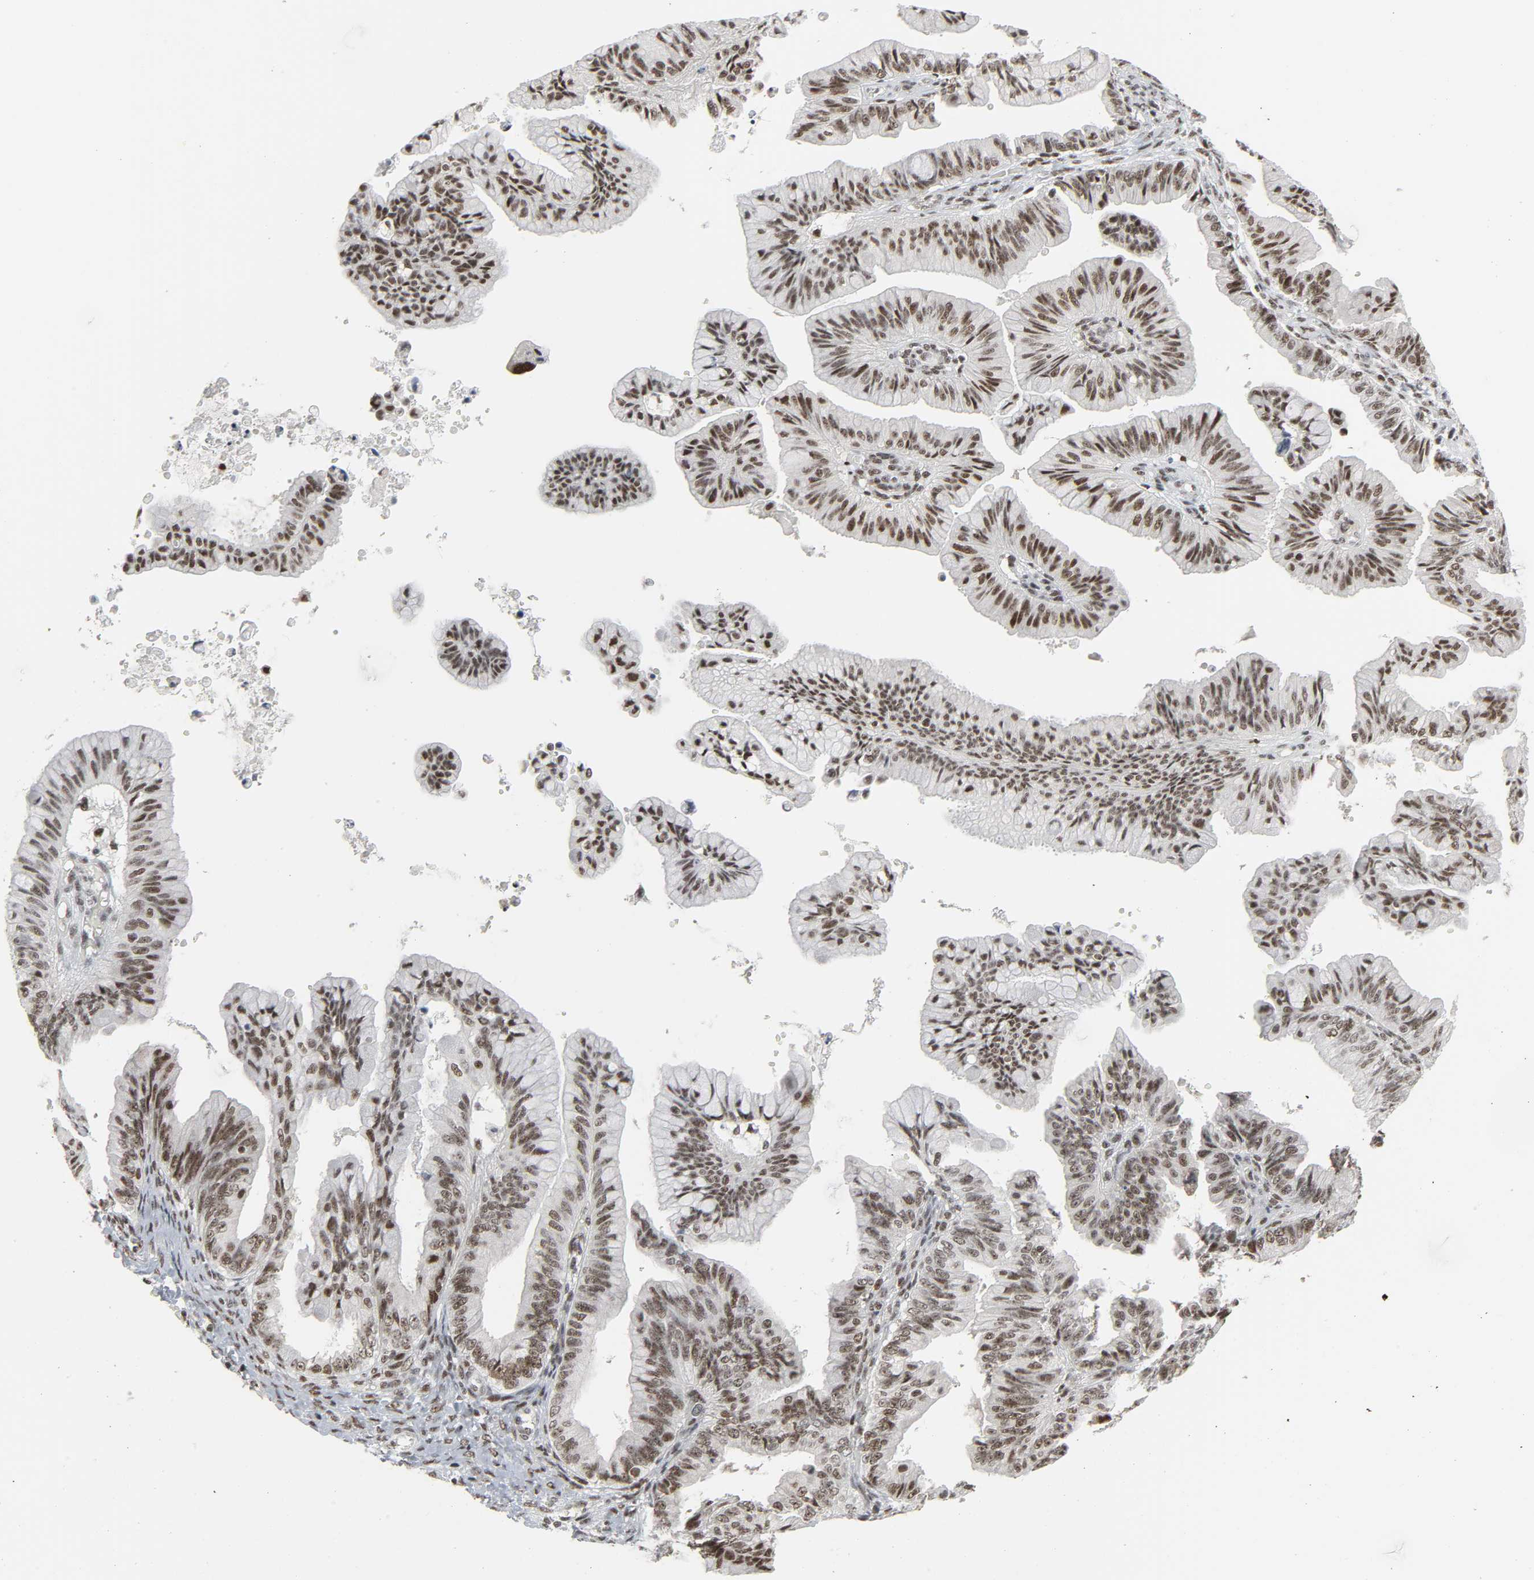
{"staining": {"intensity": "strong", "quantity": ">75%", "location": "nuclear"}, "tissue": "ovarian cancer", "cell_type": "Tumor cells", "image_type": "cancer", "snomed": [{"axis": "morphology", "description": "Cystadenocarcinoma, mucinous, NOS"}, {"axis": "topography", "description": "Ovary"}], "caption": "Immunohistochemistry (IHC) photomicrograph of neoplastic tissue: ovarian mucinous cystadenocarcinoma stained using immunohistochemistry (IHC) exhibits high levels of strong protein expression localized specifically in the nuclear of tumor cells, appearing as a nuclear brown color.", "gene": "CDK7", "patient": {"sex": "female", "age": 36}}